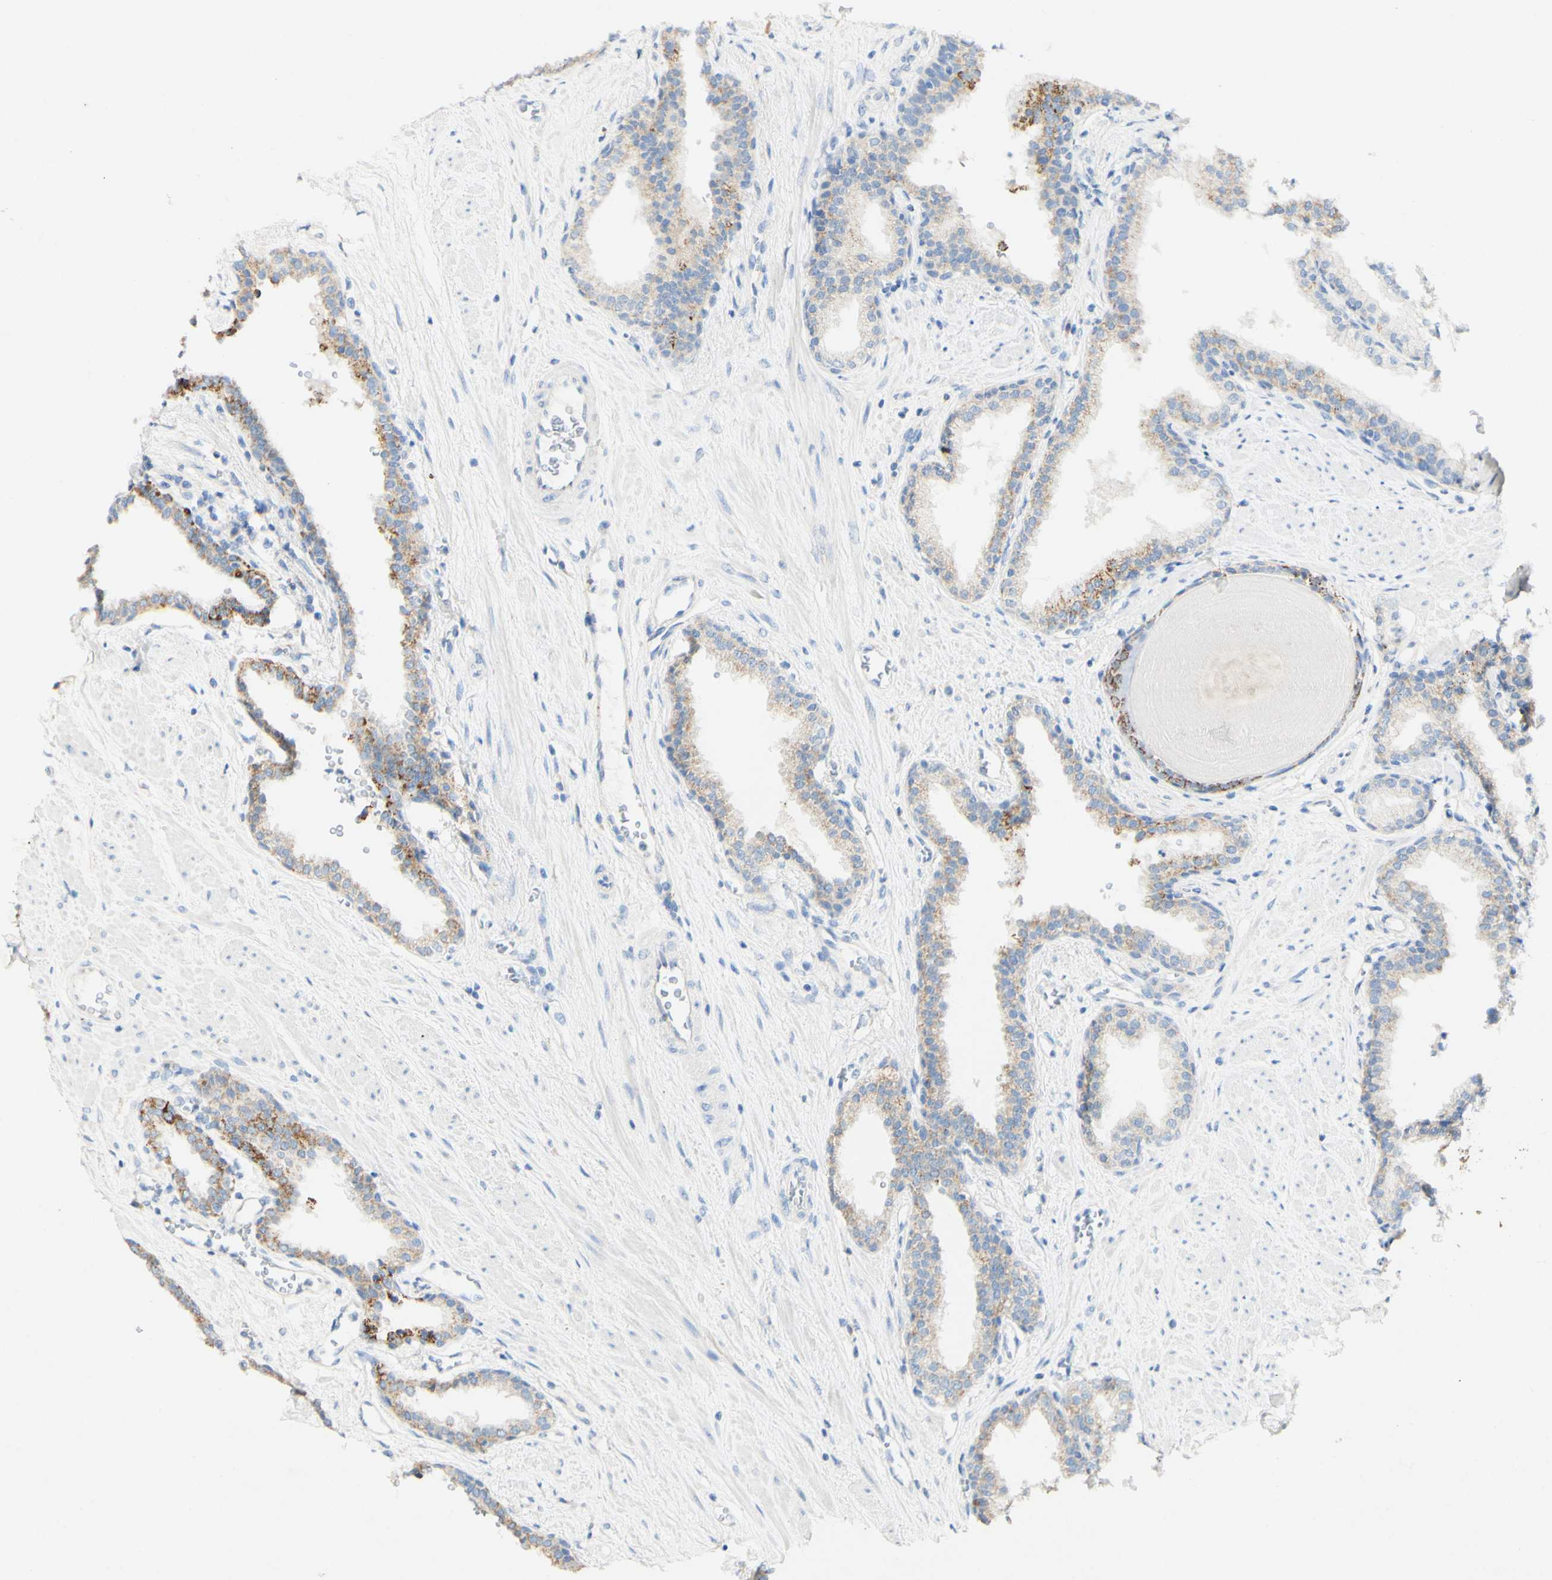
{"staining": {"intensity": "moderate", "quantity": "<25%", "location": "cytoplasmic/membranous"}, "tissue": "prostate", "cell_type": "Glandular cells", "image_type": "normal", "snomed": [{"axis": "morphology", "description": "Normal tissue, NOS"}, {"axis": "topography", "description": "Prostate"}], "caption": "High-magnification brightfield microscopy of unremarkable prostate stained with DAB (3,3'-diaminobenzidine) (brown) and counterstained with hematoxylin (blue). glandular cells exhibit moderate cytoplasmic/membranous positivity is appreciated in about<25% of cells.", "gene": "FGF4", "patient": {"sex": "male", "age": 51}}